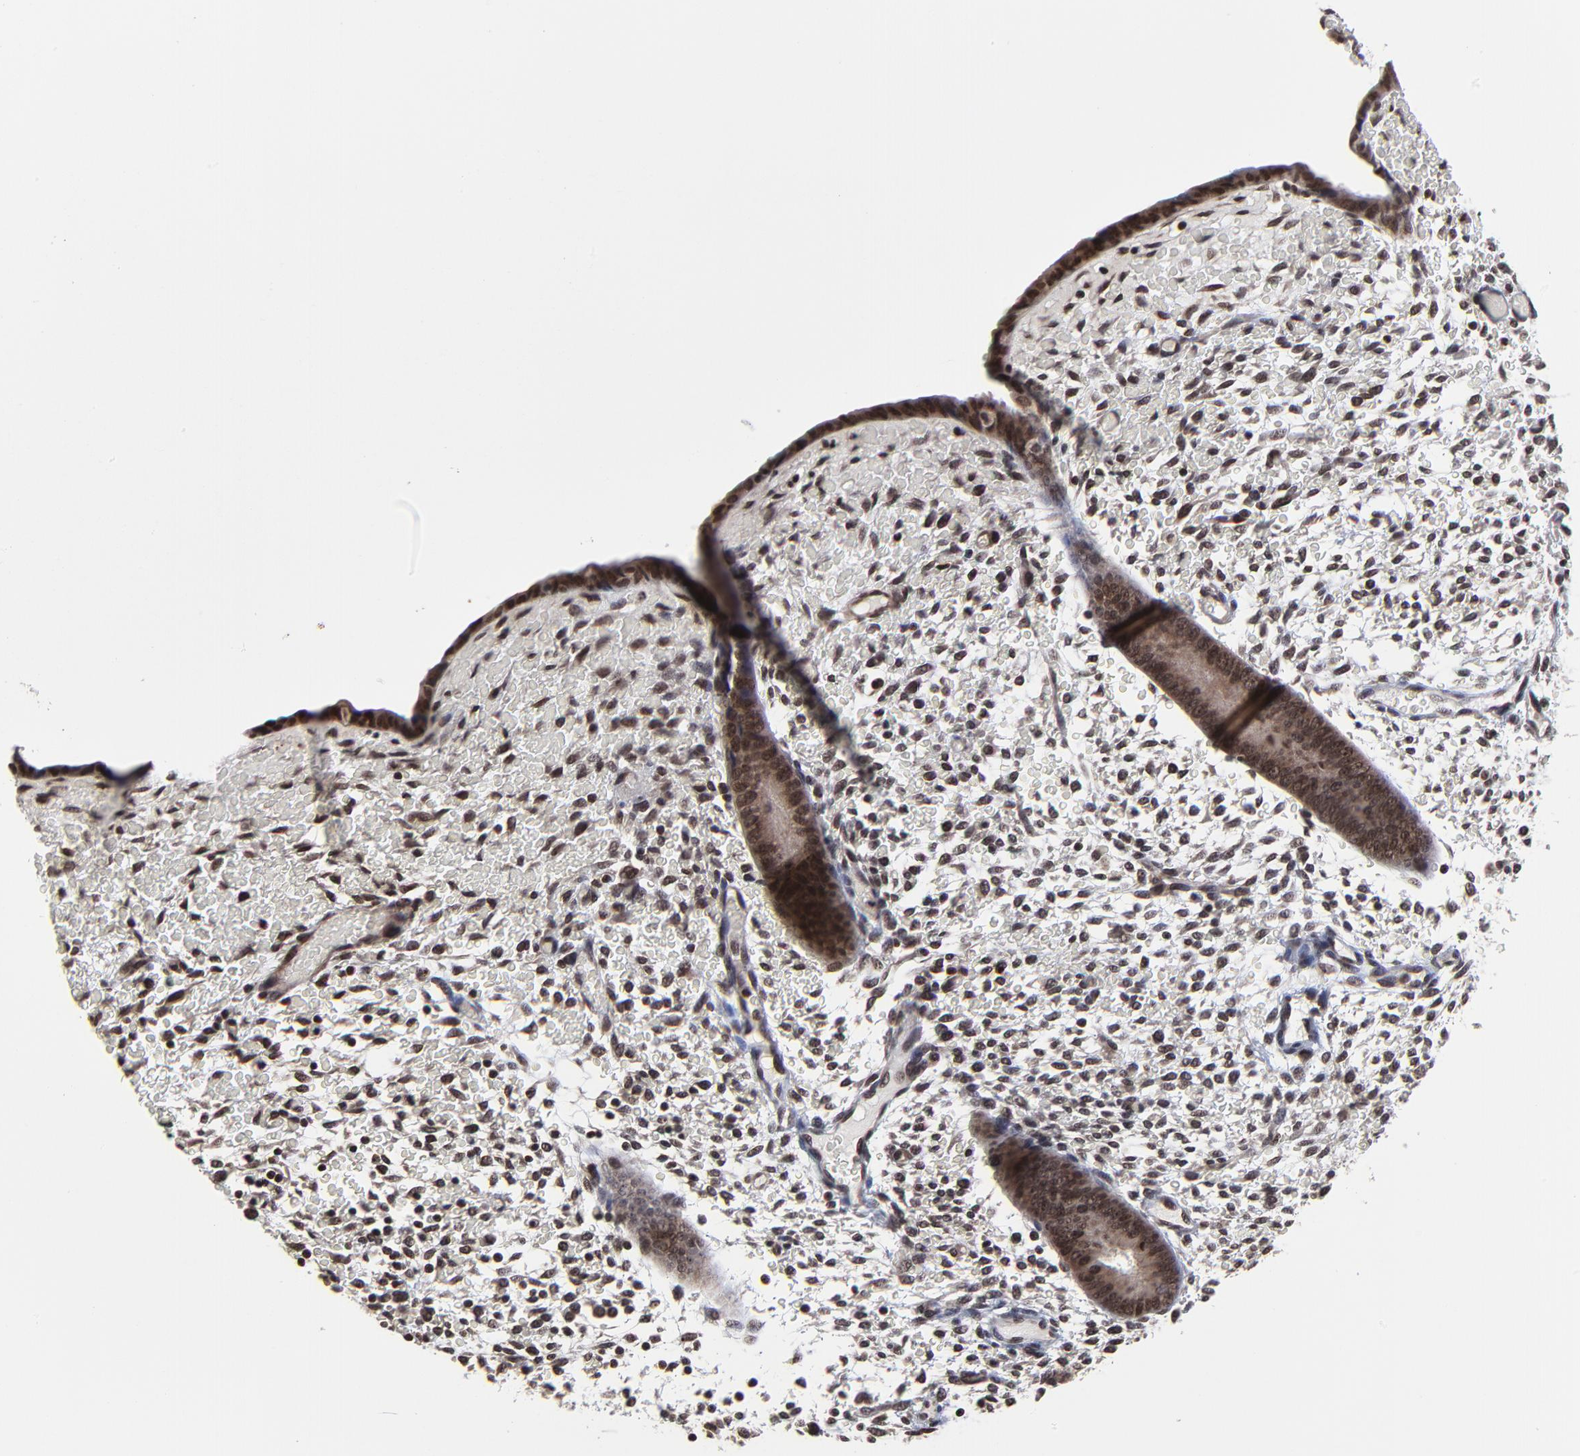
{"staining": {"intensity": "moderate", "quantity": ">75%", "location": "nuclear"}, "tissue": "endometrium", "cell_type": "Cells in endometrial stroma", "image_type": "normal", "snomed": [{"axis": "morphology", "description": "Normal tissue, NOS"}, {"axis": "topography", "description": "Endometrium"}], "caption": "Endometrium stained for a protein (brown) reveals moderate nuclear positive positivity in approximately >75% of cells in endometrial stroma.", "gene": "ZNF777", "patient": {"sex": "female", "age": 42}}